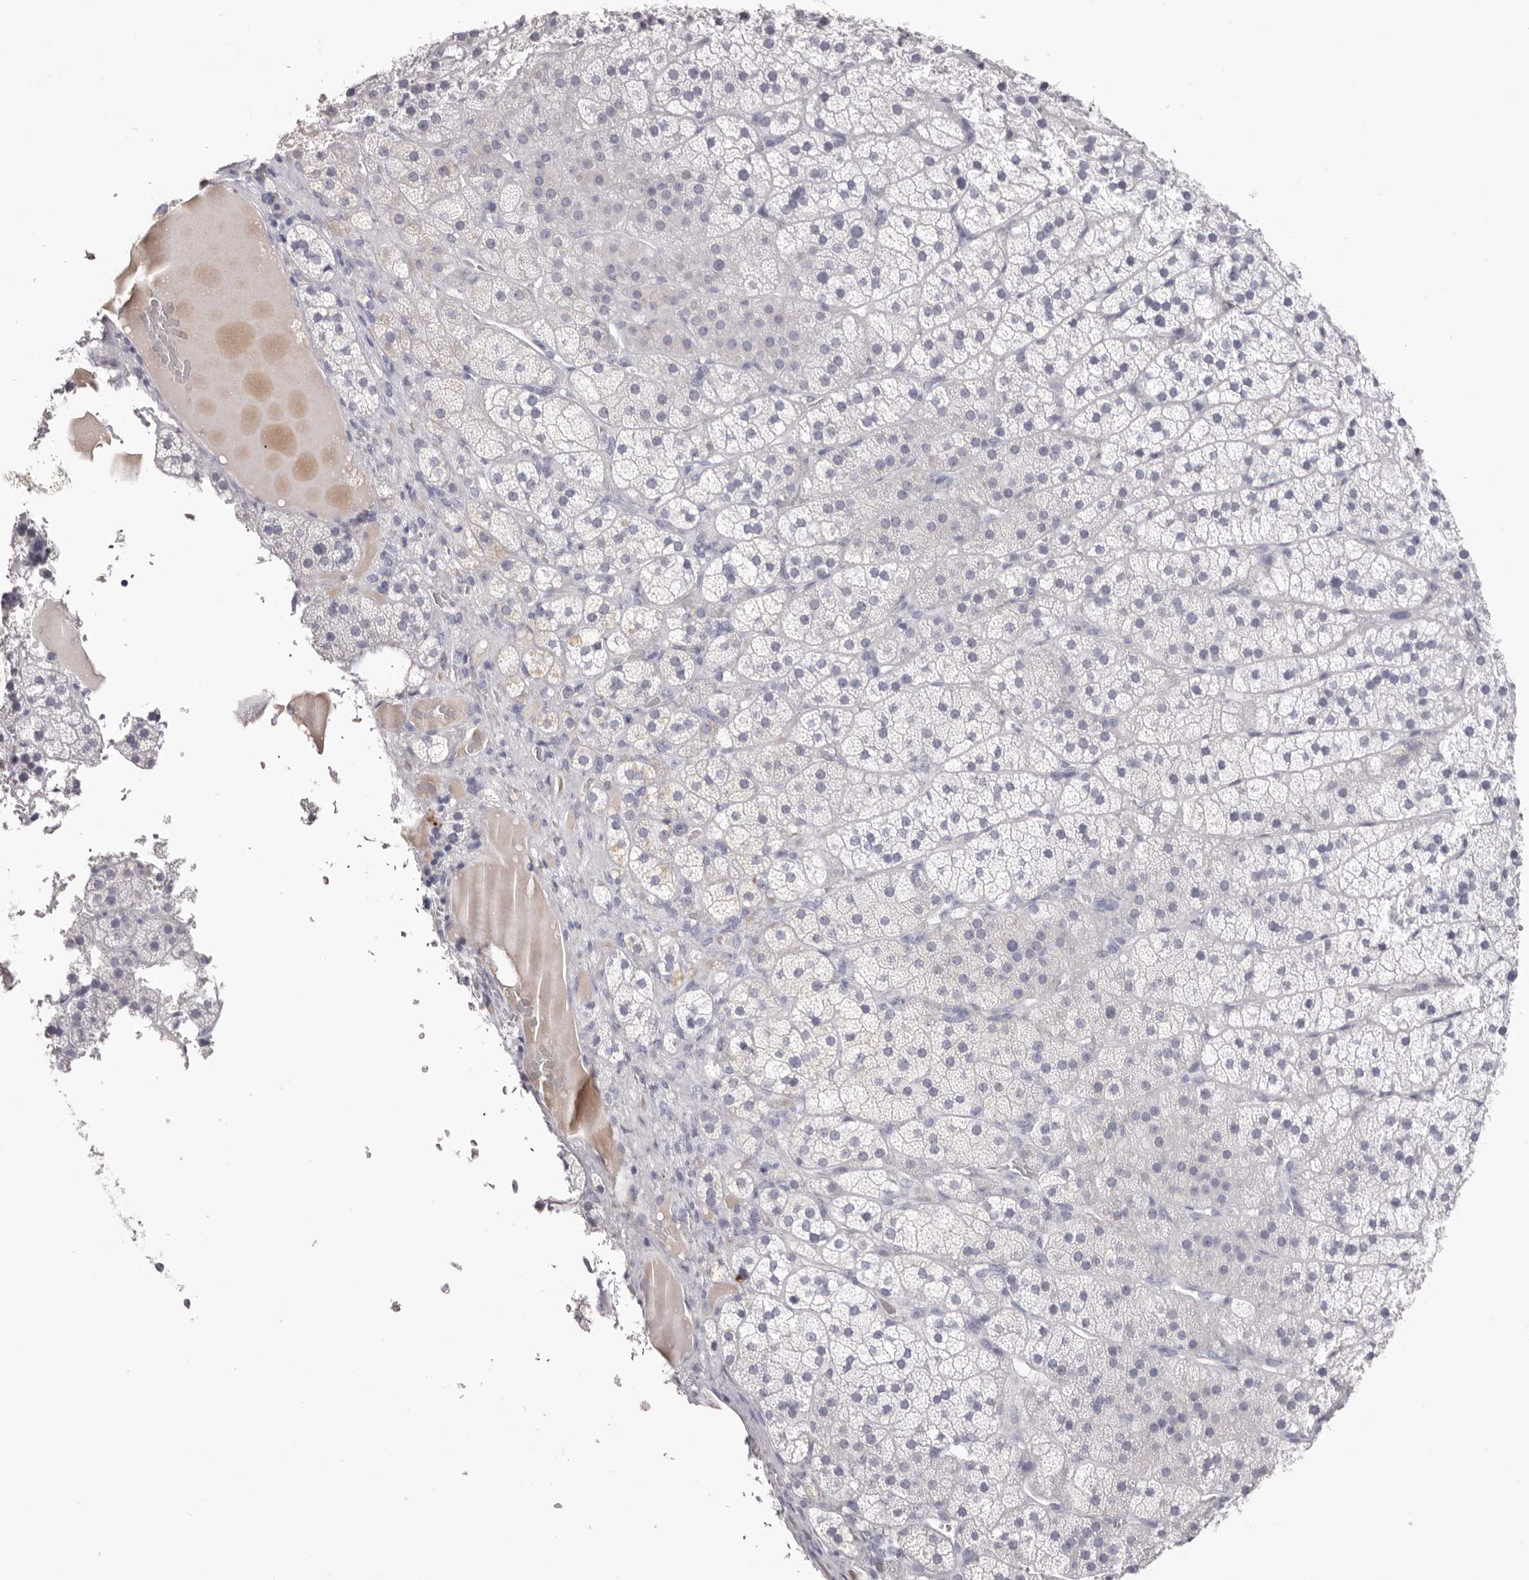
{"staining": {"intensity": "negative", "quantity": "none", "location": "none"}, "tissue": "adrenal gland", "cell_type": "Glandular cells", "image_type": "normal", "snomed": [{"axis": "morphology", "description": "Normal tissue, NOS"}, {"axis": "topography", "description": "Adrenal gland"}], "caption": "High magnification brightfield microscopy of unremarkable adrenal gland stained with DAB (brown) and counterstained with hematoxylin (blue): glandular cells show no significant expression. (DAB IHC with hematoxylin counter stain).", "gene": "LPO", "patient": {"sex": "female", "age": 44}}